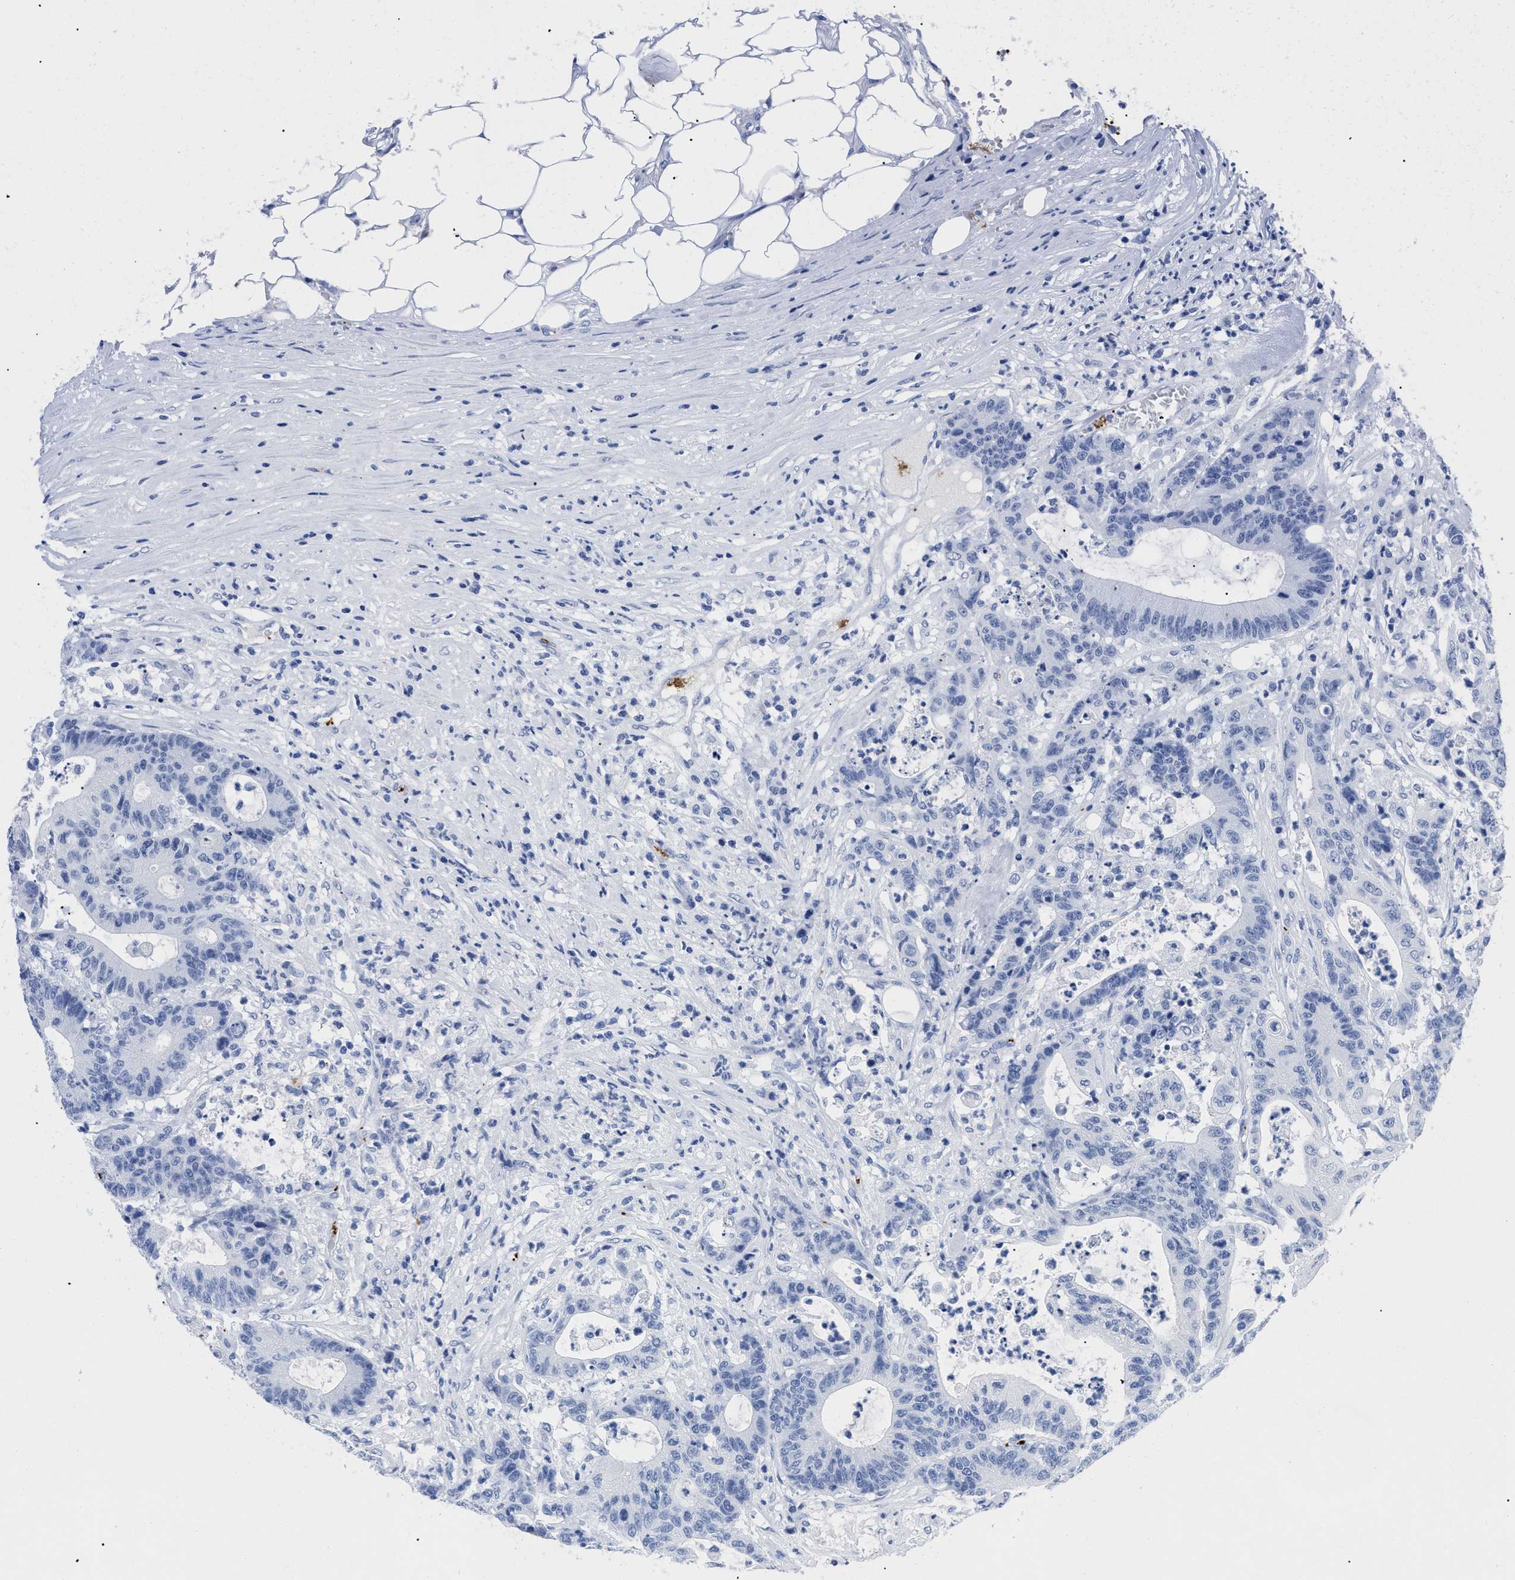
{"staining": {"intensity": "negative", "quantity": "none", "location": "none"}, "tissue": "colorectal cancer", "cell_type": "Tumor cells", "image_type": "cancer", "snomed": [{"axis": "morphology", "description": "Adenocarcinoma, NOS"}, {"axis": "topography", "description": "Colon"}], "caption": "Photomicrograph shows no protein positivity in tumor cells of adenocarcinoma (colorectal) tissue.", "gene": "TREML1", "patient": {"sex": "female", "age": 84}}